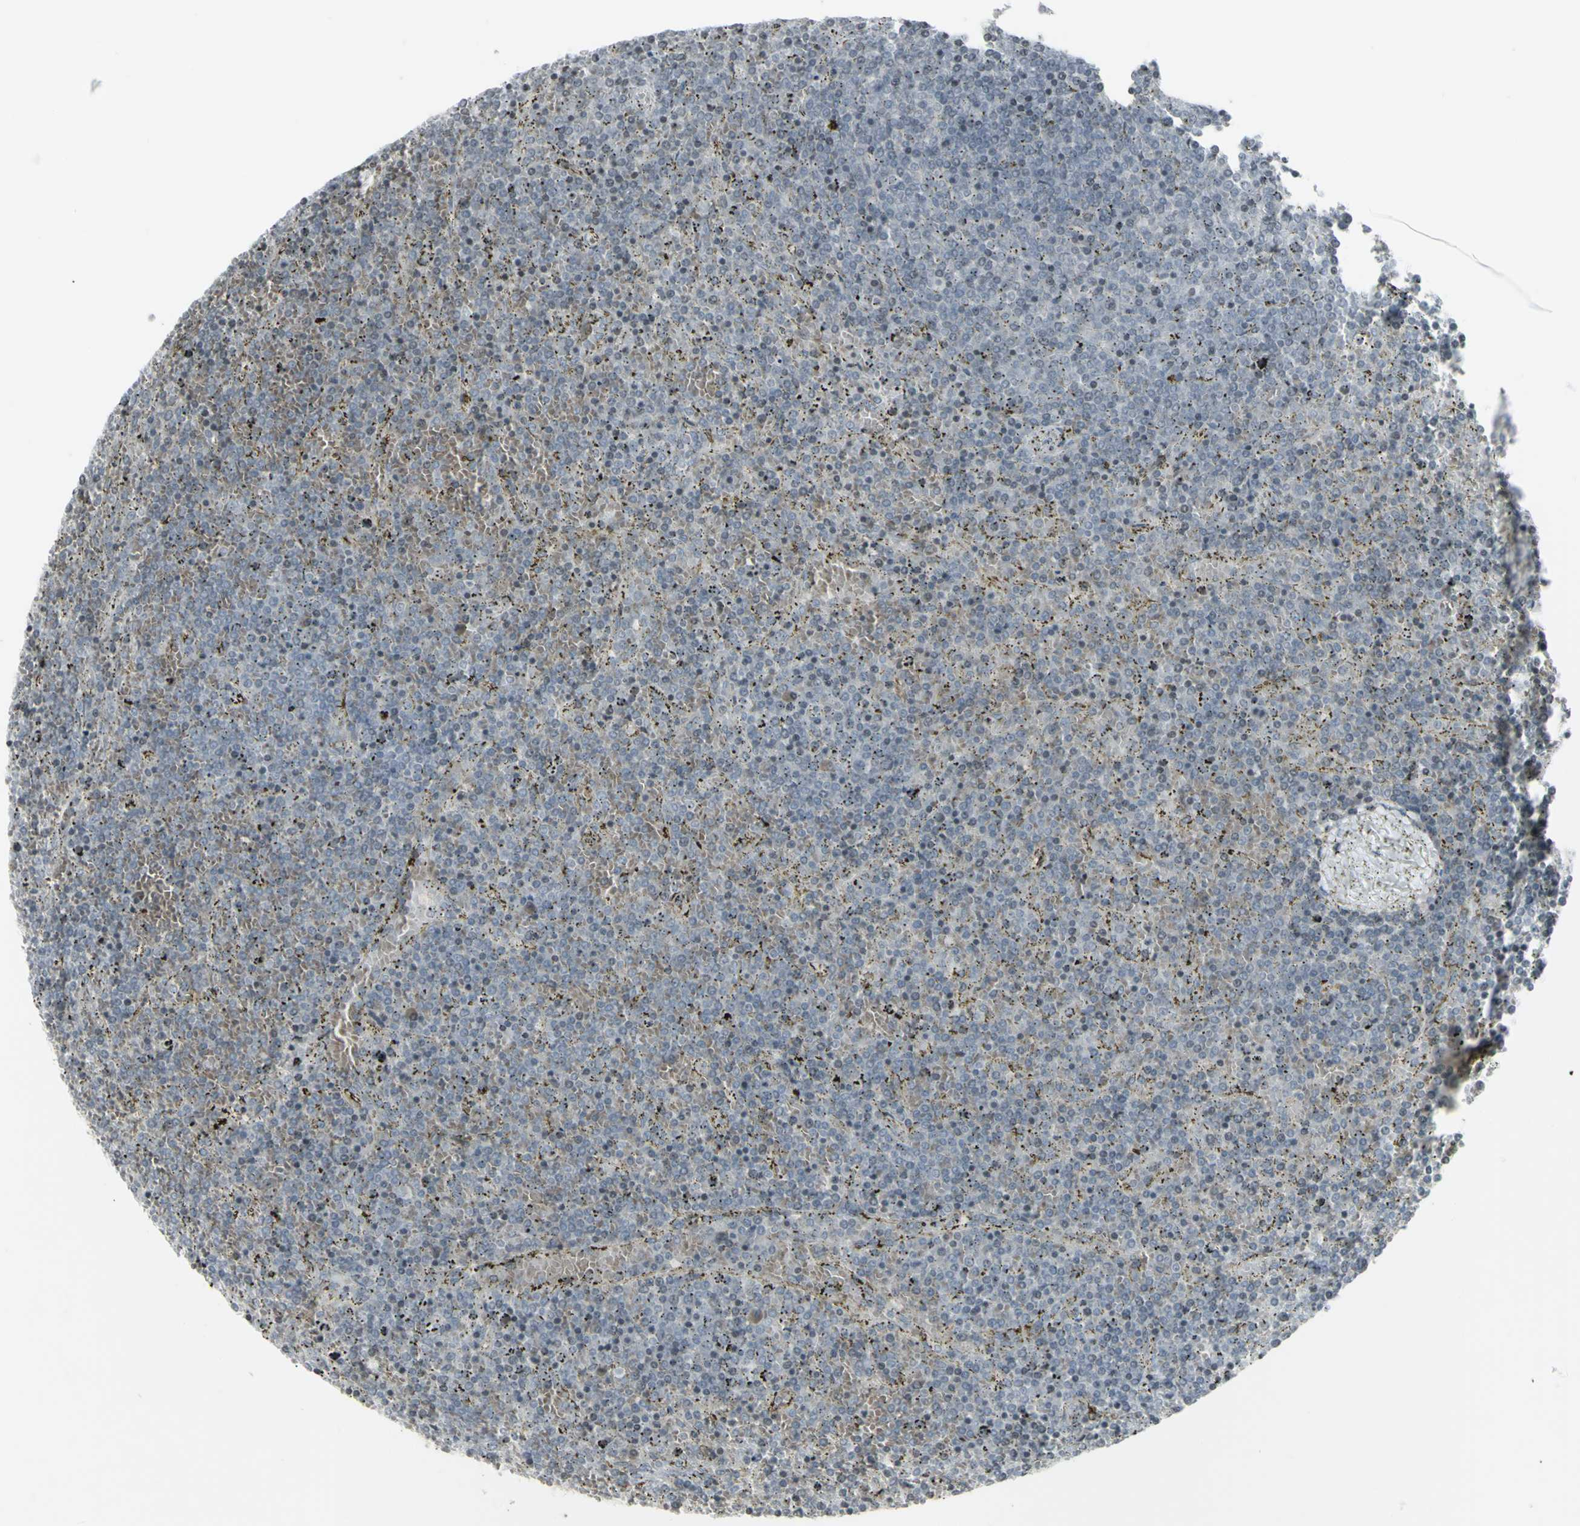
{"staining": {"intensity": "negative", "quantity": "none", "location": "none"}, "tissue": "lymphoma", "cell_type": "Tumor cells", "image_type": "cancer", "snomed": [{"axis": "morphology", "description": "Malignant lymphoma, non-Hodgkin's type, Low grade"}, {"axis": "topography", "description": "Spleen"}], "caption": "An IHC micrograph of malignant lymphoma, non-Hodgkin's type (low-grade) is shown. There is no staining in tumor cells of malignant lymphoma, non-Hodgkin's type (low-grade).", "gene": "MUC5AC", "patient": {"sex": "female", "age": 77}}